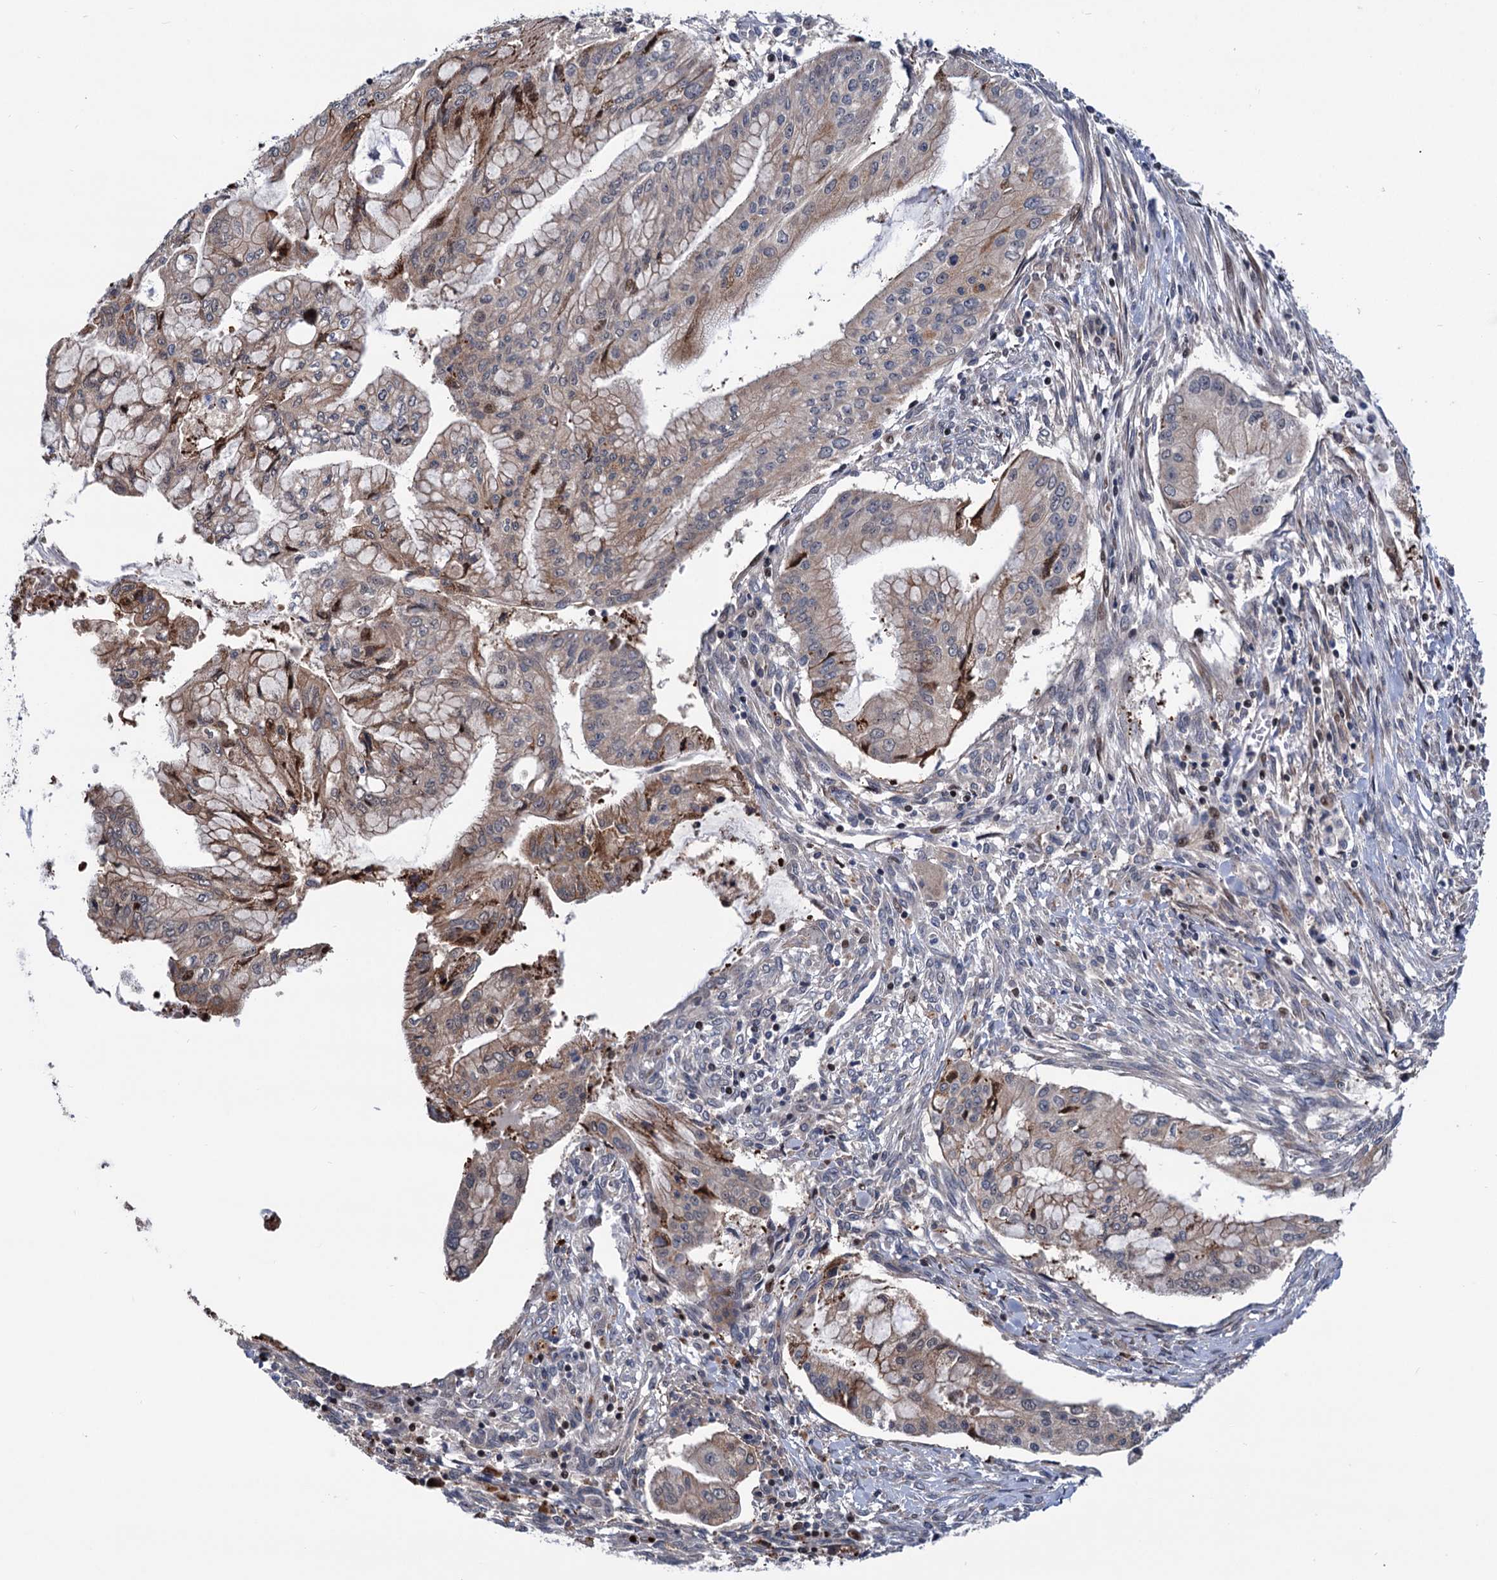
{"staining": {"intensity": "moderate", "quantity": "<25%", "location": "cytoplasmic/membranous"}, "tissue": "pancreatic cancer", "cell_type": "Tumor cells", "image_type": "cancer", "snomed": [{"axis": "morphology", "description": "Adenocarcinoma, NOS"}, {"axis": "topography", "description": "Pancreas"}], "caption": "This micrograph displays adenocarcinoma (pancreatic) stained with immunohistochemistry to label a protein in brown. The cytoplasmic/membranous of tumor cells show moderate positivity for the protein. Nuclei are counter-stained blue.", "gene": "UBR1", "patient": {"sex": "male", "age": 46}}